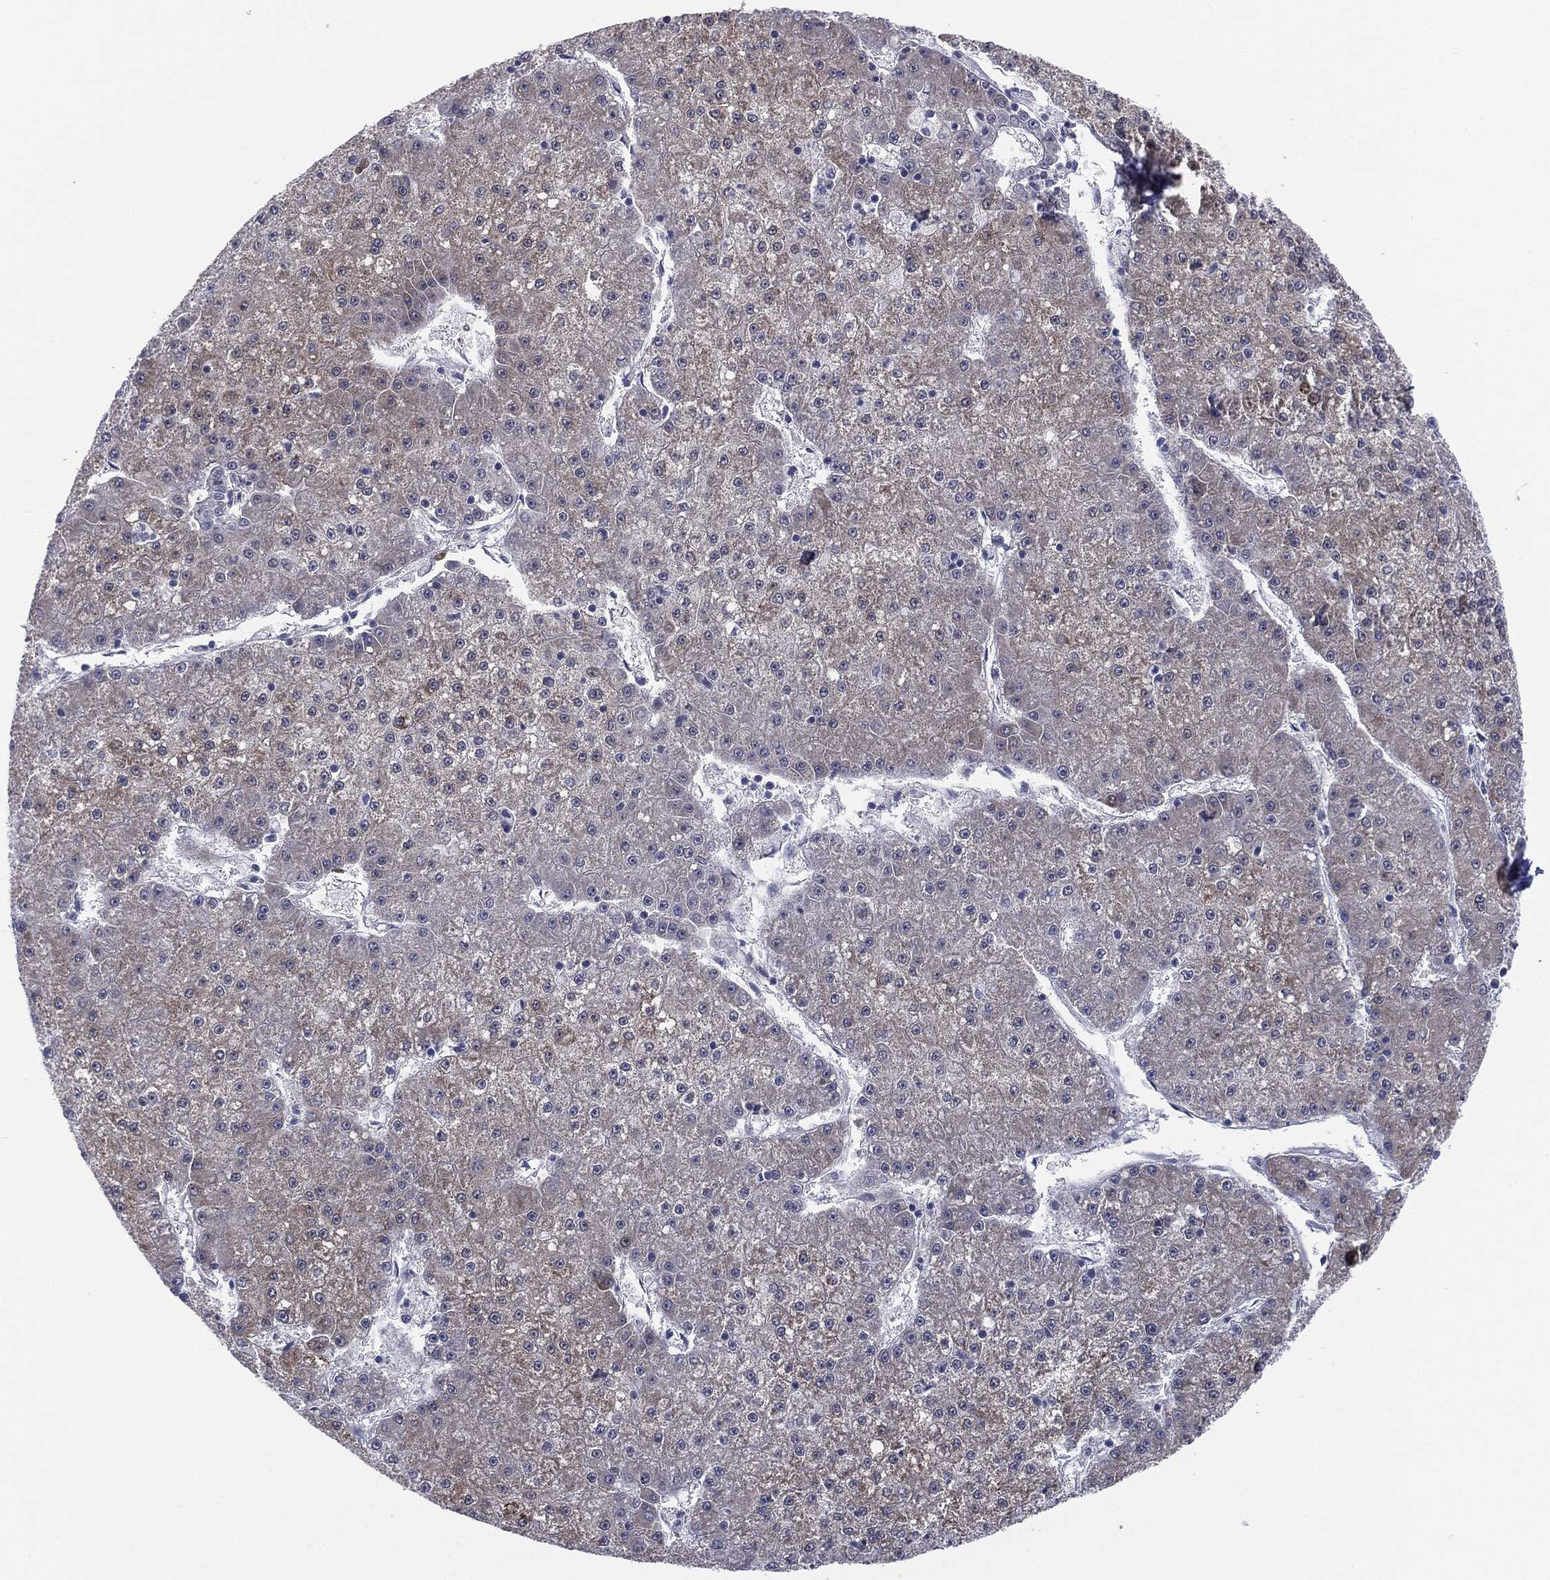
{"staining": {"intensity": "weak", "quantity": ">75%", "location": "cytoplasmic/membranous"}, "tissue": "liver cancer", "cell_type": "Tumor cells", "image_type": "cancer", "snomed": [{"axis": "morphology", "description": "Carcinoma, Hepatocellular, NOS"}, {"axis": "topography", "description": "Liver"}], "caption": "Brown immunohistochemical staining in liver cancer (hepatocellular carcinoma) shows weak cytoplasmic/membranous staining in approximately >75% of tumor cells. Immunohistochemistry (ihc) stains the protein of interest in brown and the nuclei are stained blue.", "gene": "KRT5", "patient": {"sex": "male", "age": 73}}